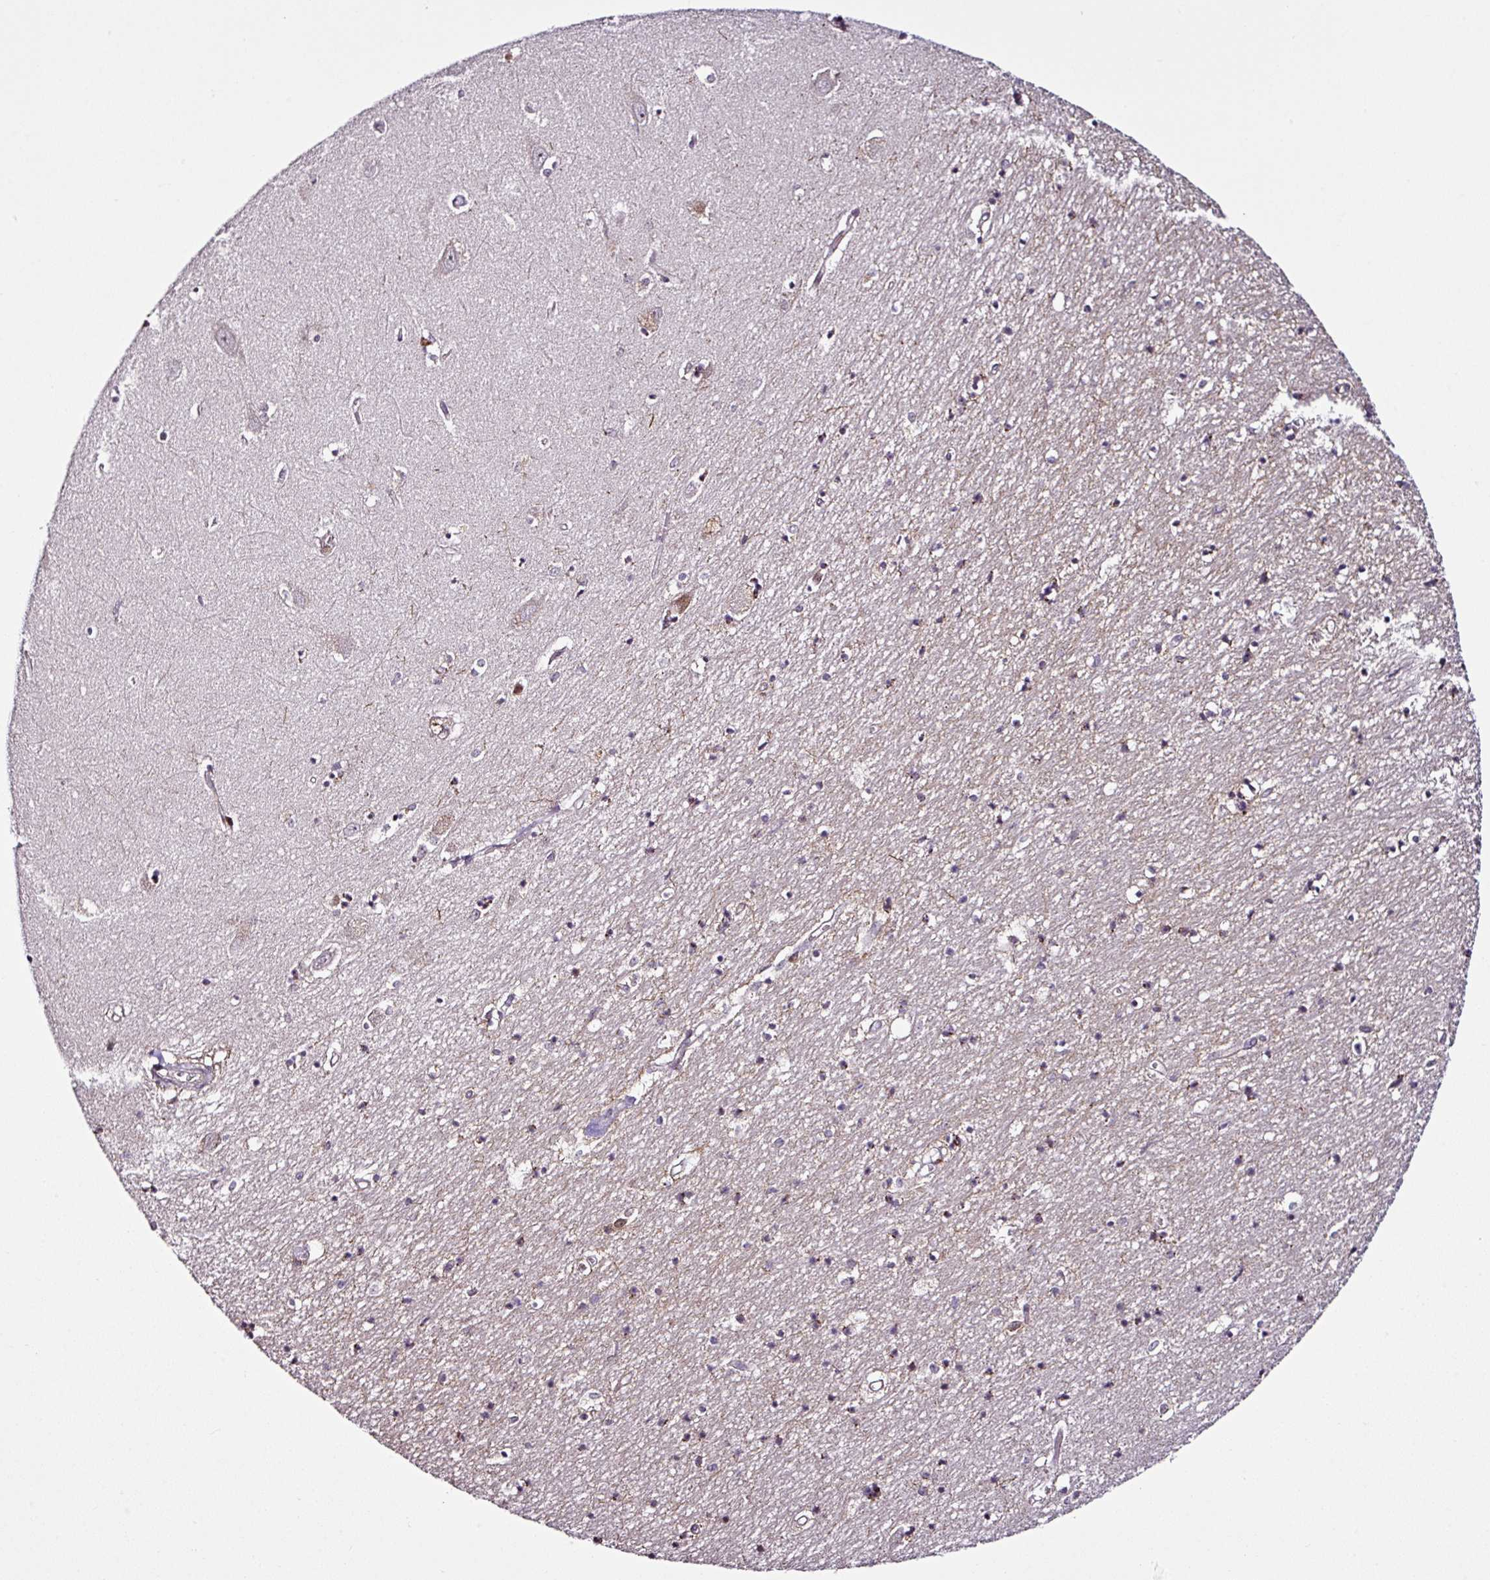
{"staining": {"intensity": "negative", "quantity": "none", "location": "none"}, "tissue": "hippocampus", "cell_type": "Glial cells", "image_type": "normal", "snomed": [{"axis": "morphology", "description": "Normal tissue, NOS"}, {"axis": "topography", "description": "Hippocampus"}], "caption": "An immunohistochemistry (IHC) histopathology image of unremarkable hippocampus is shown. There is no staining in glial cells of hippocampus. (Stains: DAB (3,3'-diaminobenzidine) immunohistochemistry (IHC) with hematoxylin counter stain, Microscopy: brightfield microscopy at high magnification).", "gene": "COPRS", "patient": {"sex": "female", "age": 64}}